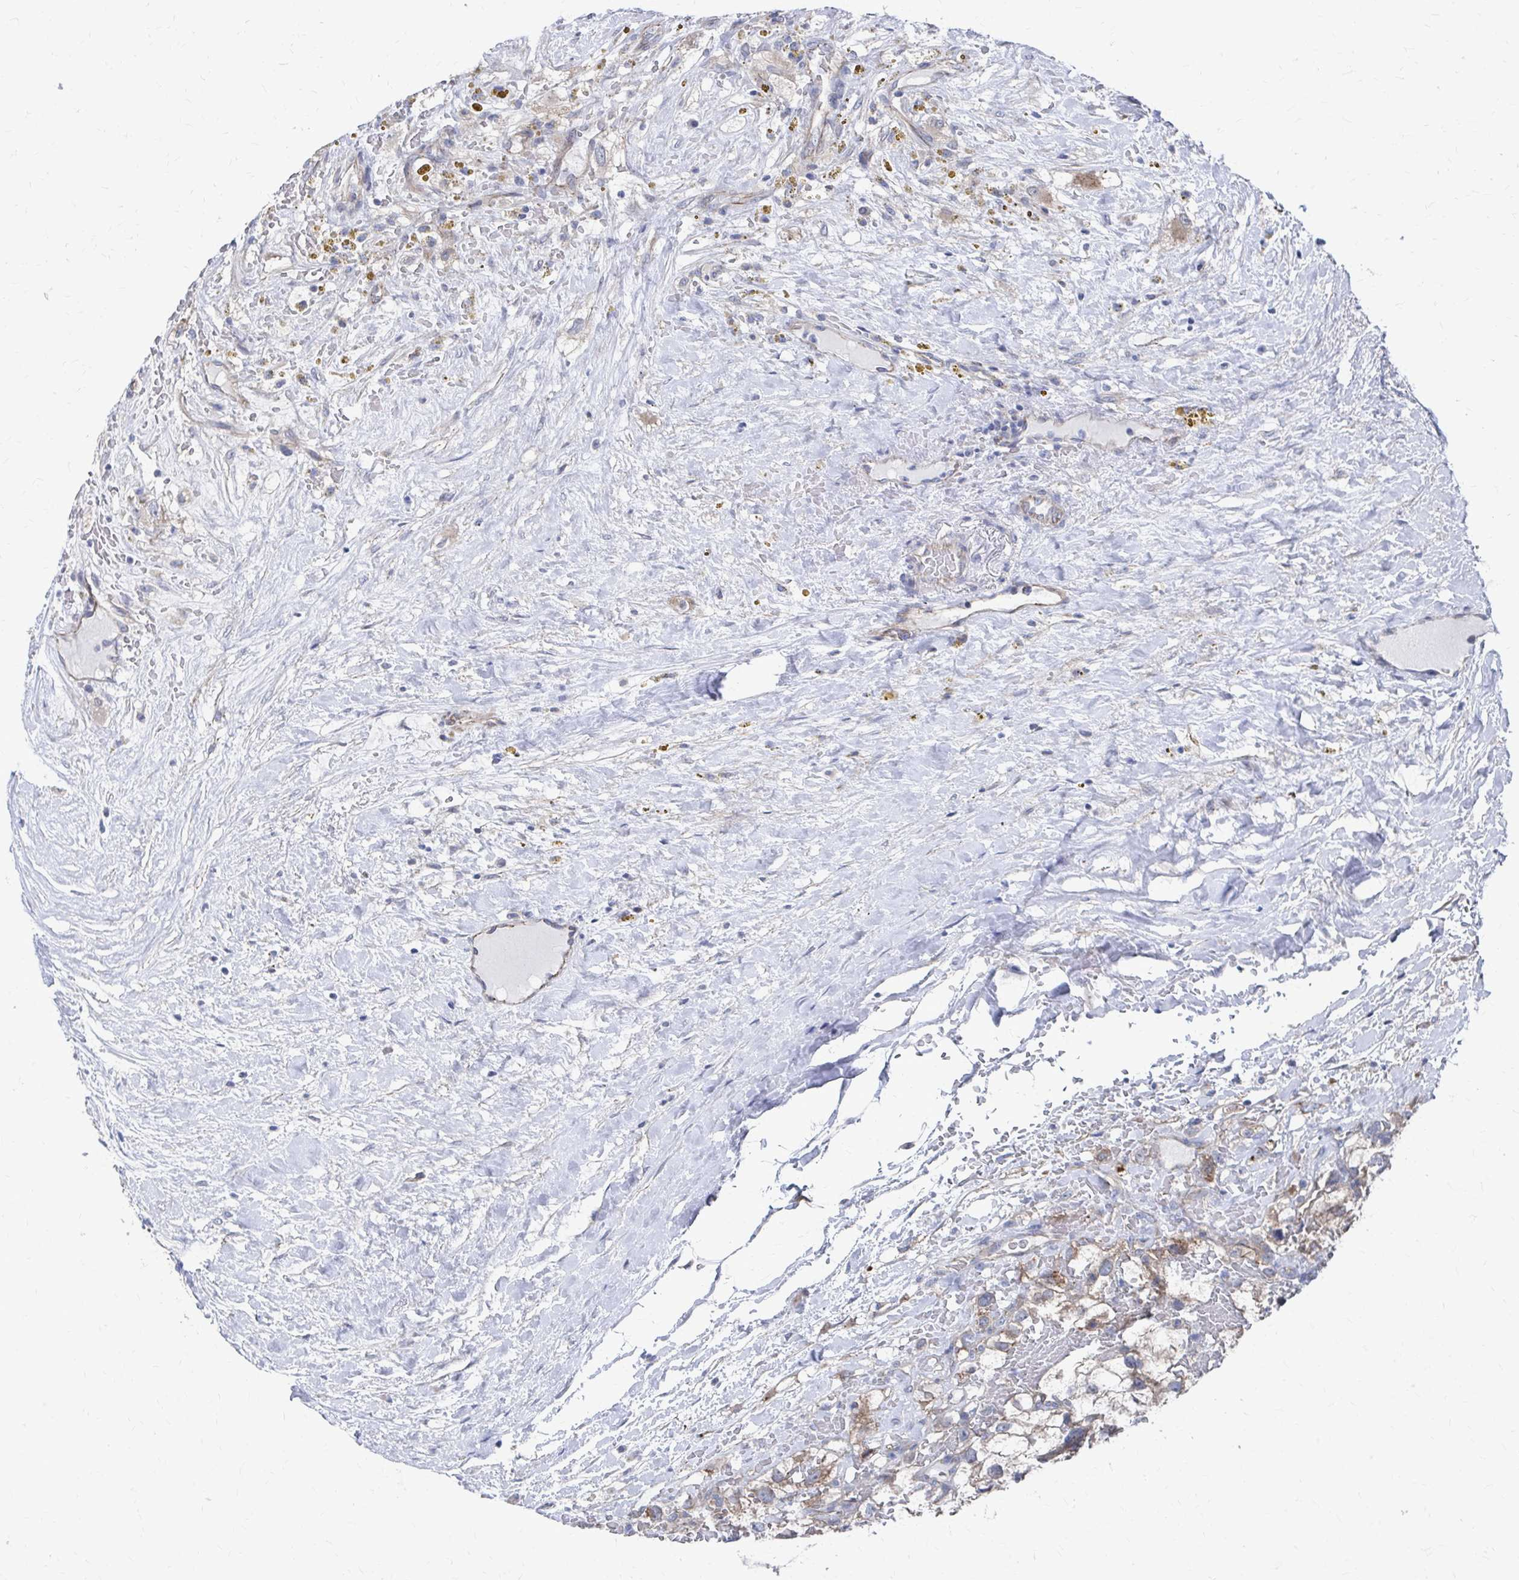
{"staining": {"intensity": "weak", "quantity": "25%-75%", "location": "cytoplasmic/membranous"}, "tissue": "renal cancer", "cell_type": "Tumor cells", "image_type": "cancer", "snomed": [{"axis": "morphology", "description": "Adenocarcinoma, NOS"}, {"axis": "topography", "description": "Kidney"}], "caption": "Adenocarcinoma (renal) stained for a protein (brown) exhibits weak cytoplasmic/membranous positive positivity in approximately 25%-75% of tumor cells.", "gene": "PLEKHG7", "patient": {"sex": "male", "age": 59}}